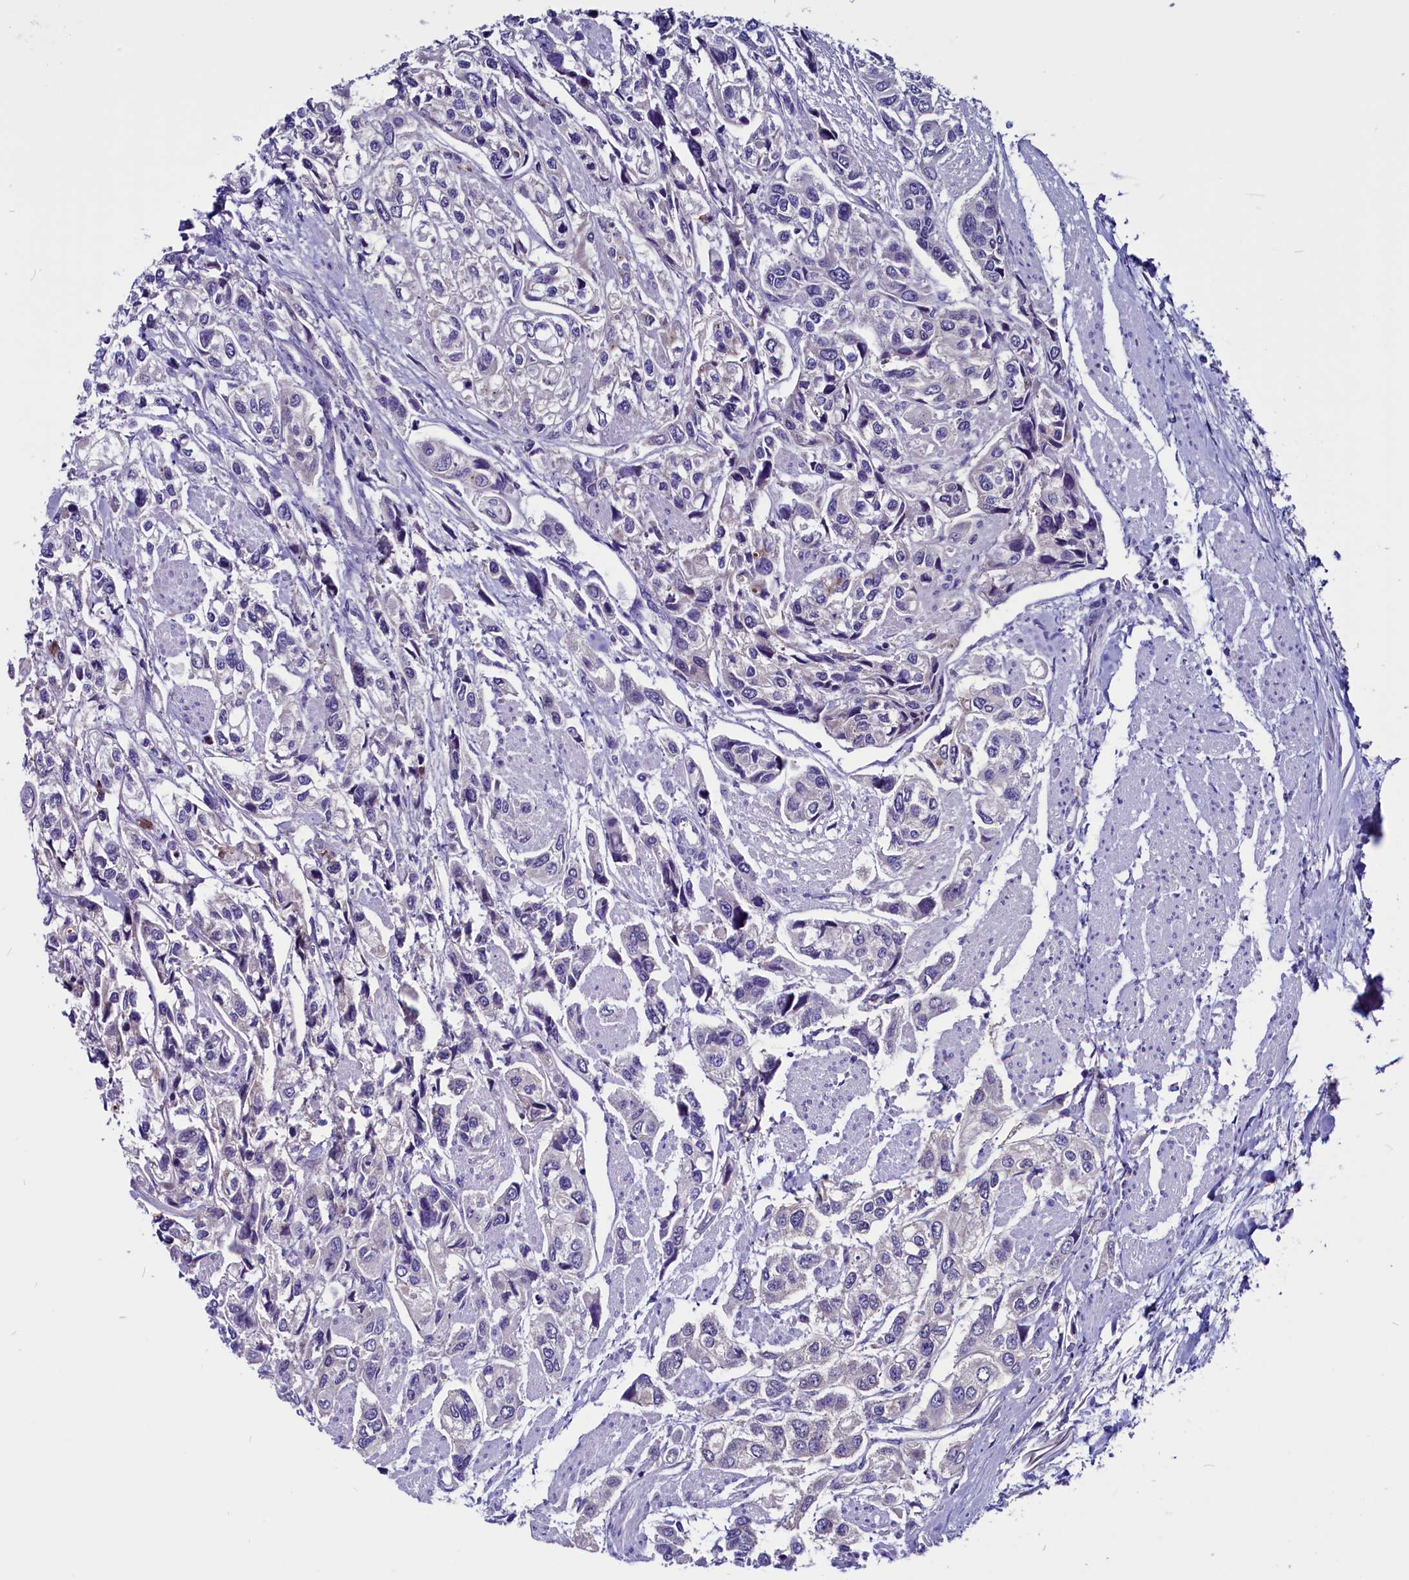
{"staining": {"intensity": "negative", "quantity": "none", "location": "none"}, "tissue": "urothelial cancer", "cell_type": "Tumor cells", "image_type": "cancer", "snomed": [{"axis": "morphology", "description": "Urothelial carcinoma, High grade"}, {"axis": "topography", "description": "Urinary bladder"}], "caption": "Tumor cells are negative for protein expression in human urothelial cancer.", "gene": "CCBE1", "patient": {"sex": "male", "age": 67}}